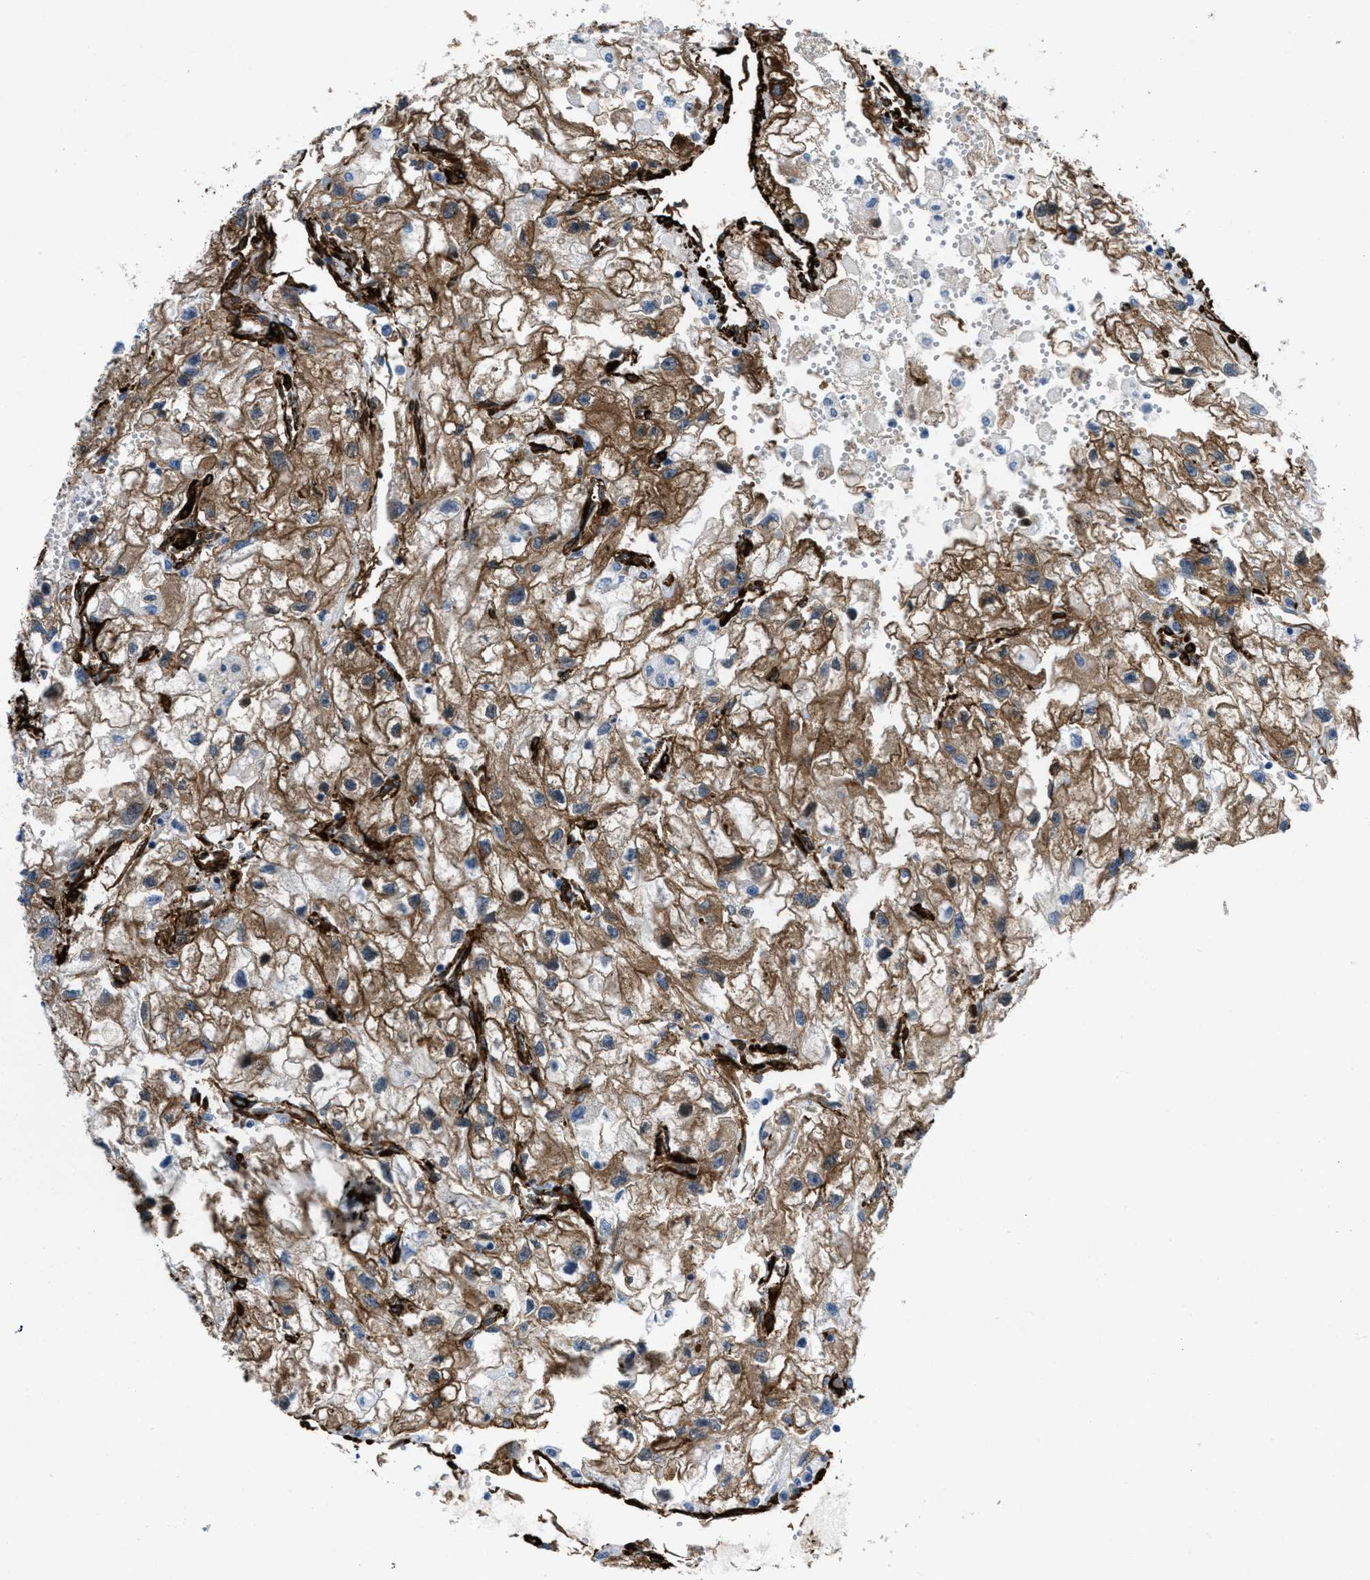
{"staining": {"intensity": "moderate", "quantity": ">75%", "location": "cytoplasmic/membranous"}, "tissue": "renal cancer", "cell_type": "Tumor cells", "image_type": "cancer", "snomed": [{"axis": "morphology", "description": "Adenocarcinoma, NOS"}, {"axis": "topography", "description": "Kidney"}], "caption": "DAB (3,3'-diaminobenzidine) immunohistochemical staining of human renal cancer (adenocarcinoma) reveals moderate cytoplasmic/membranous protein staining in about >75% of tumor cells. The staining was performed using DAB, with brown indicating positive protein expression. Nuclei are stained blue with hematoxylin.", "gene": "CALD1", "patient": {"sex": "female", "age": 70}}